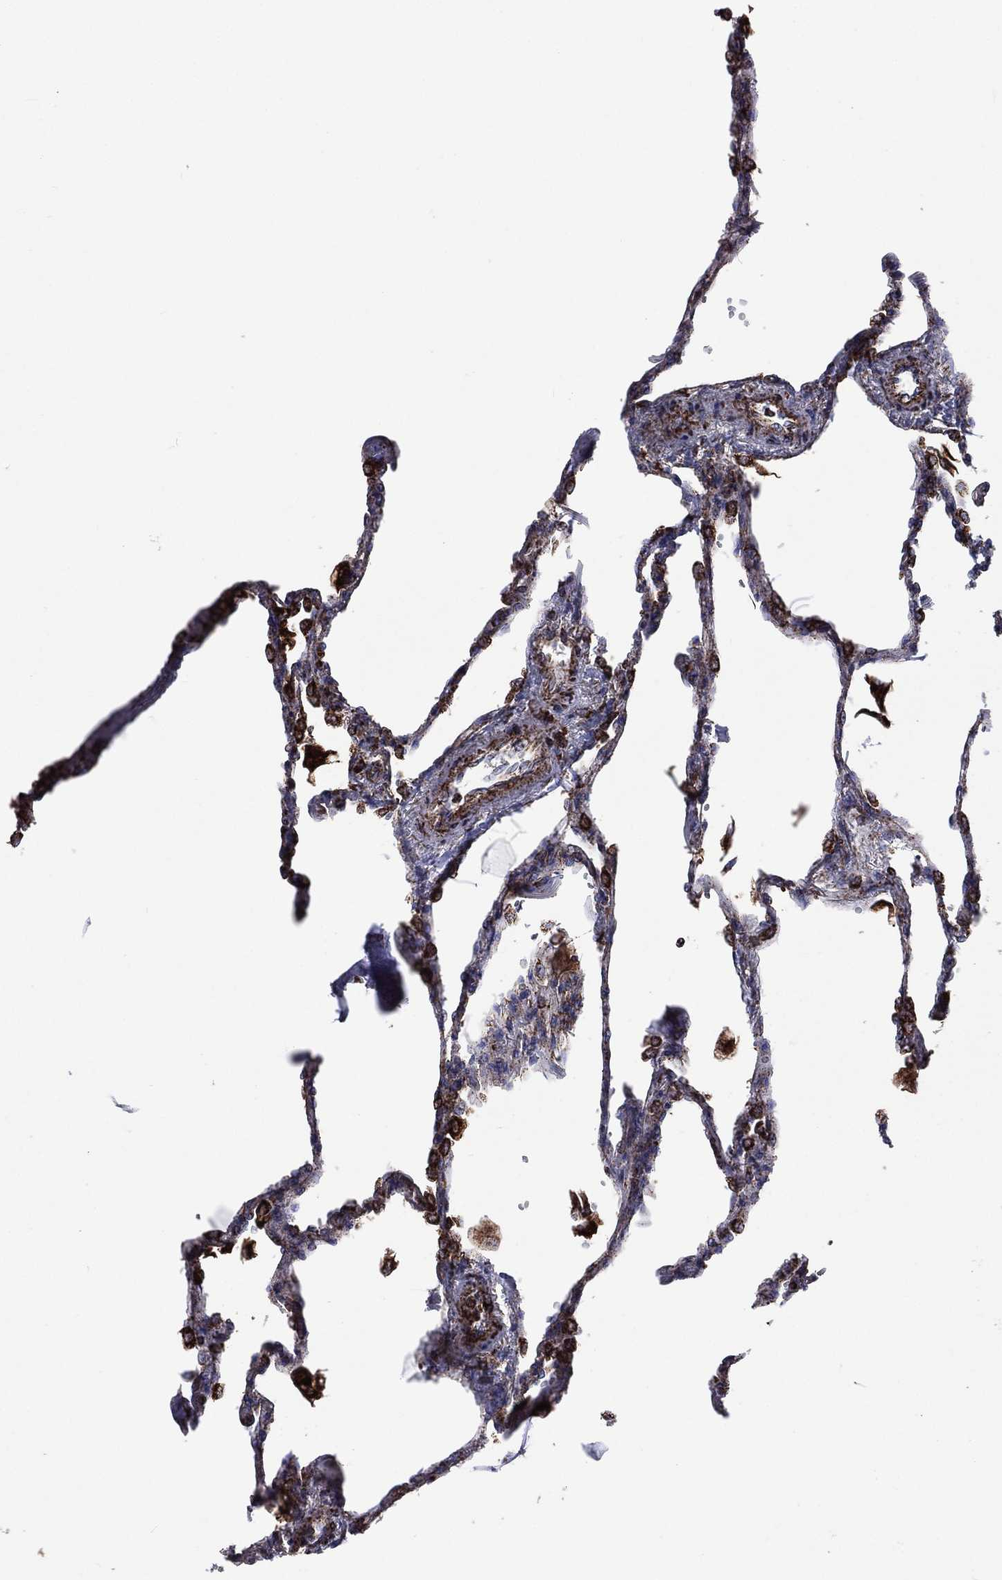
{"staining": {"intensity": "moderate", "quantity": ">75%", "location": "cytoplasmic/membranous"}, "tissue": "lung", "cell_type": "Alveolar cells", "image_type": "normal", "snomed": [{"axis": "morphology", "description": "Normal tissue, NOS"}, {"axis": "topography", "description": "Lung"}], "caption": "The photomicrograph reveals immunohistochemical staining of benign lung. There is moderate cytoplasmic/membranous expression is seen in about >75% of alveolar cells.", "gene": "ANKRD37", "patient": {"sex": "male", "age": 78}}